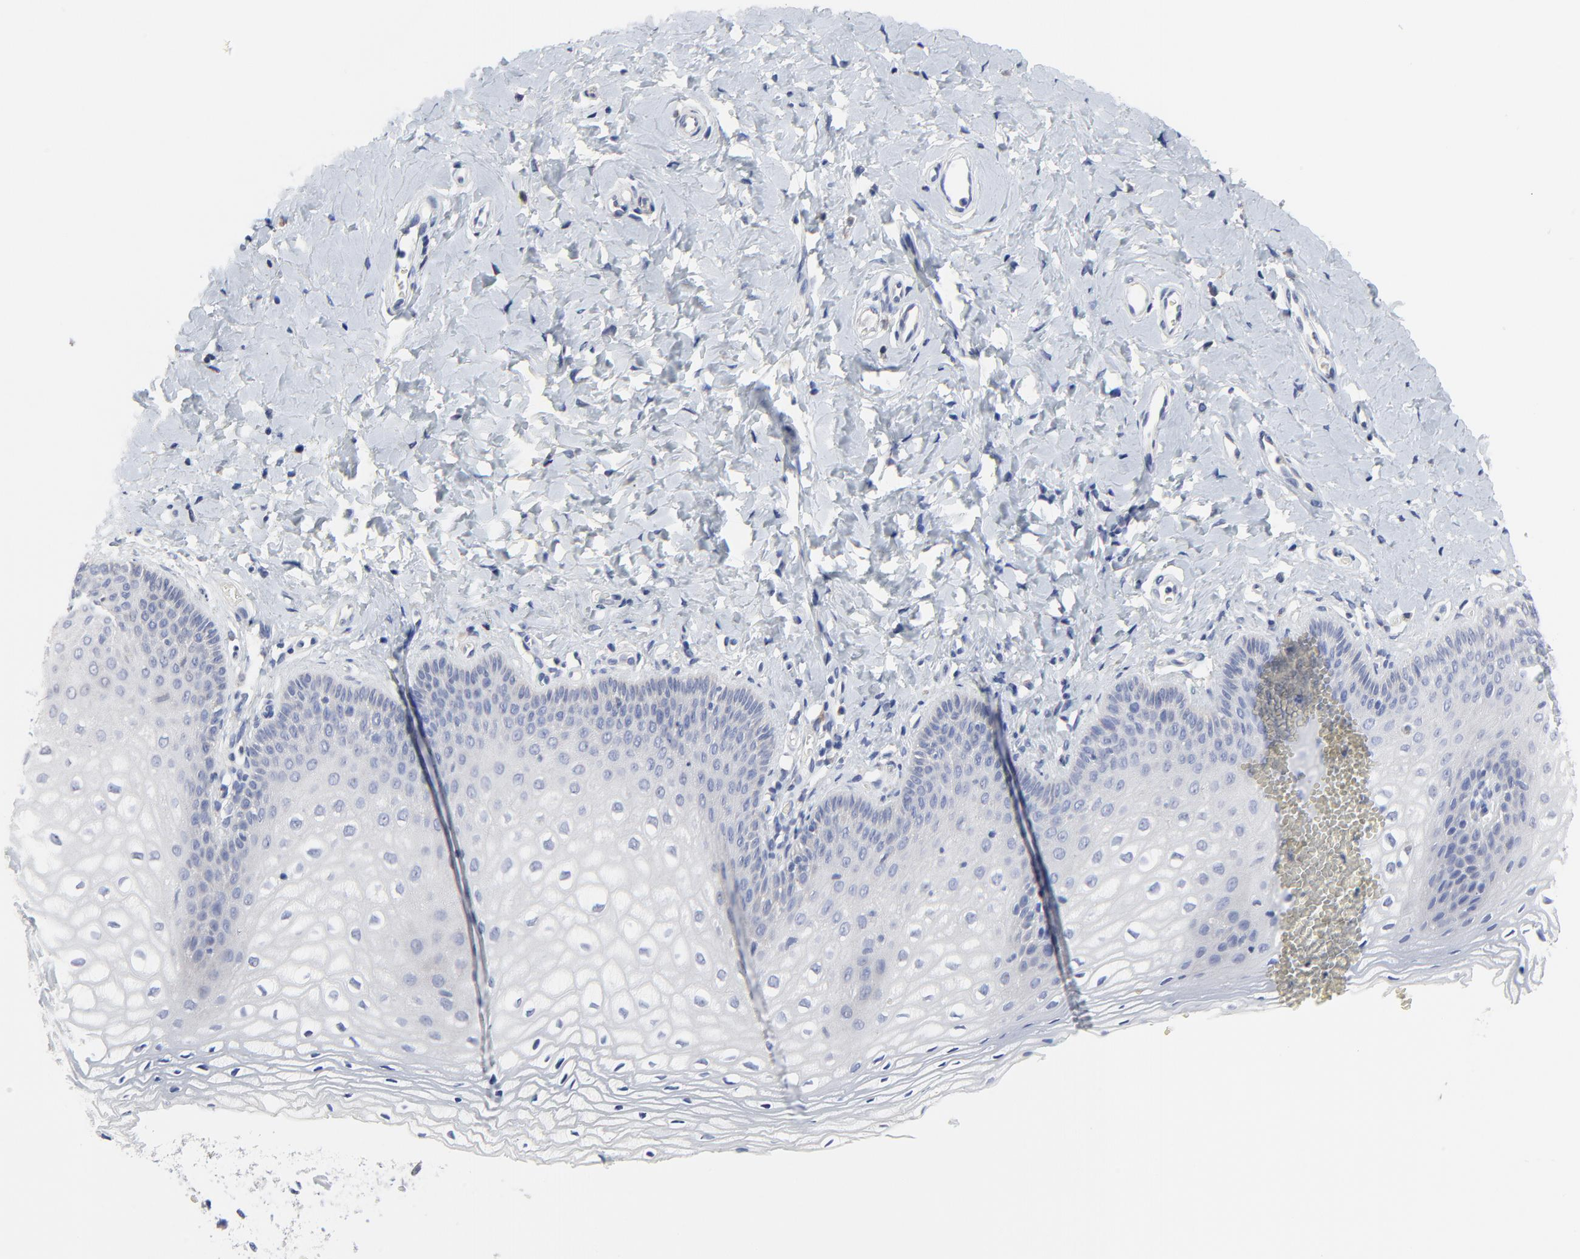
{"staining": {"intensity": "negative", "quantity": "none", "location": "none"}, "tissue": "vagina", "cell_type": "Squamous epithelial cells", "image_type": "normal", "snomed": [{"axis": "morphology", "description": "Normal tissue, NOS"}, {"axis": "topography", "description": "Vagina"}], "caption": "Protein analysis of unremarkable vagina exhibits no significant positivity in squamous epithelial cells.", "gene": "DHRSX", "patient": {"sex": "female", "age": 55}}